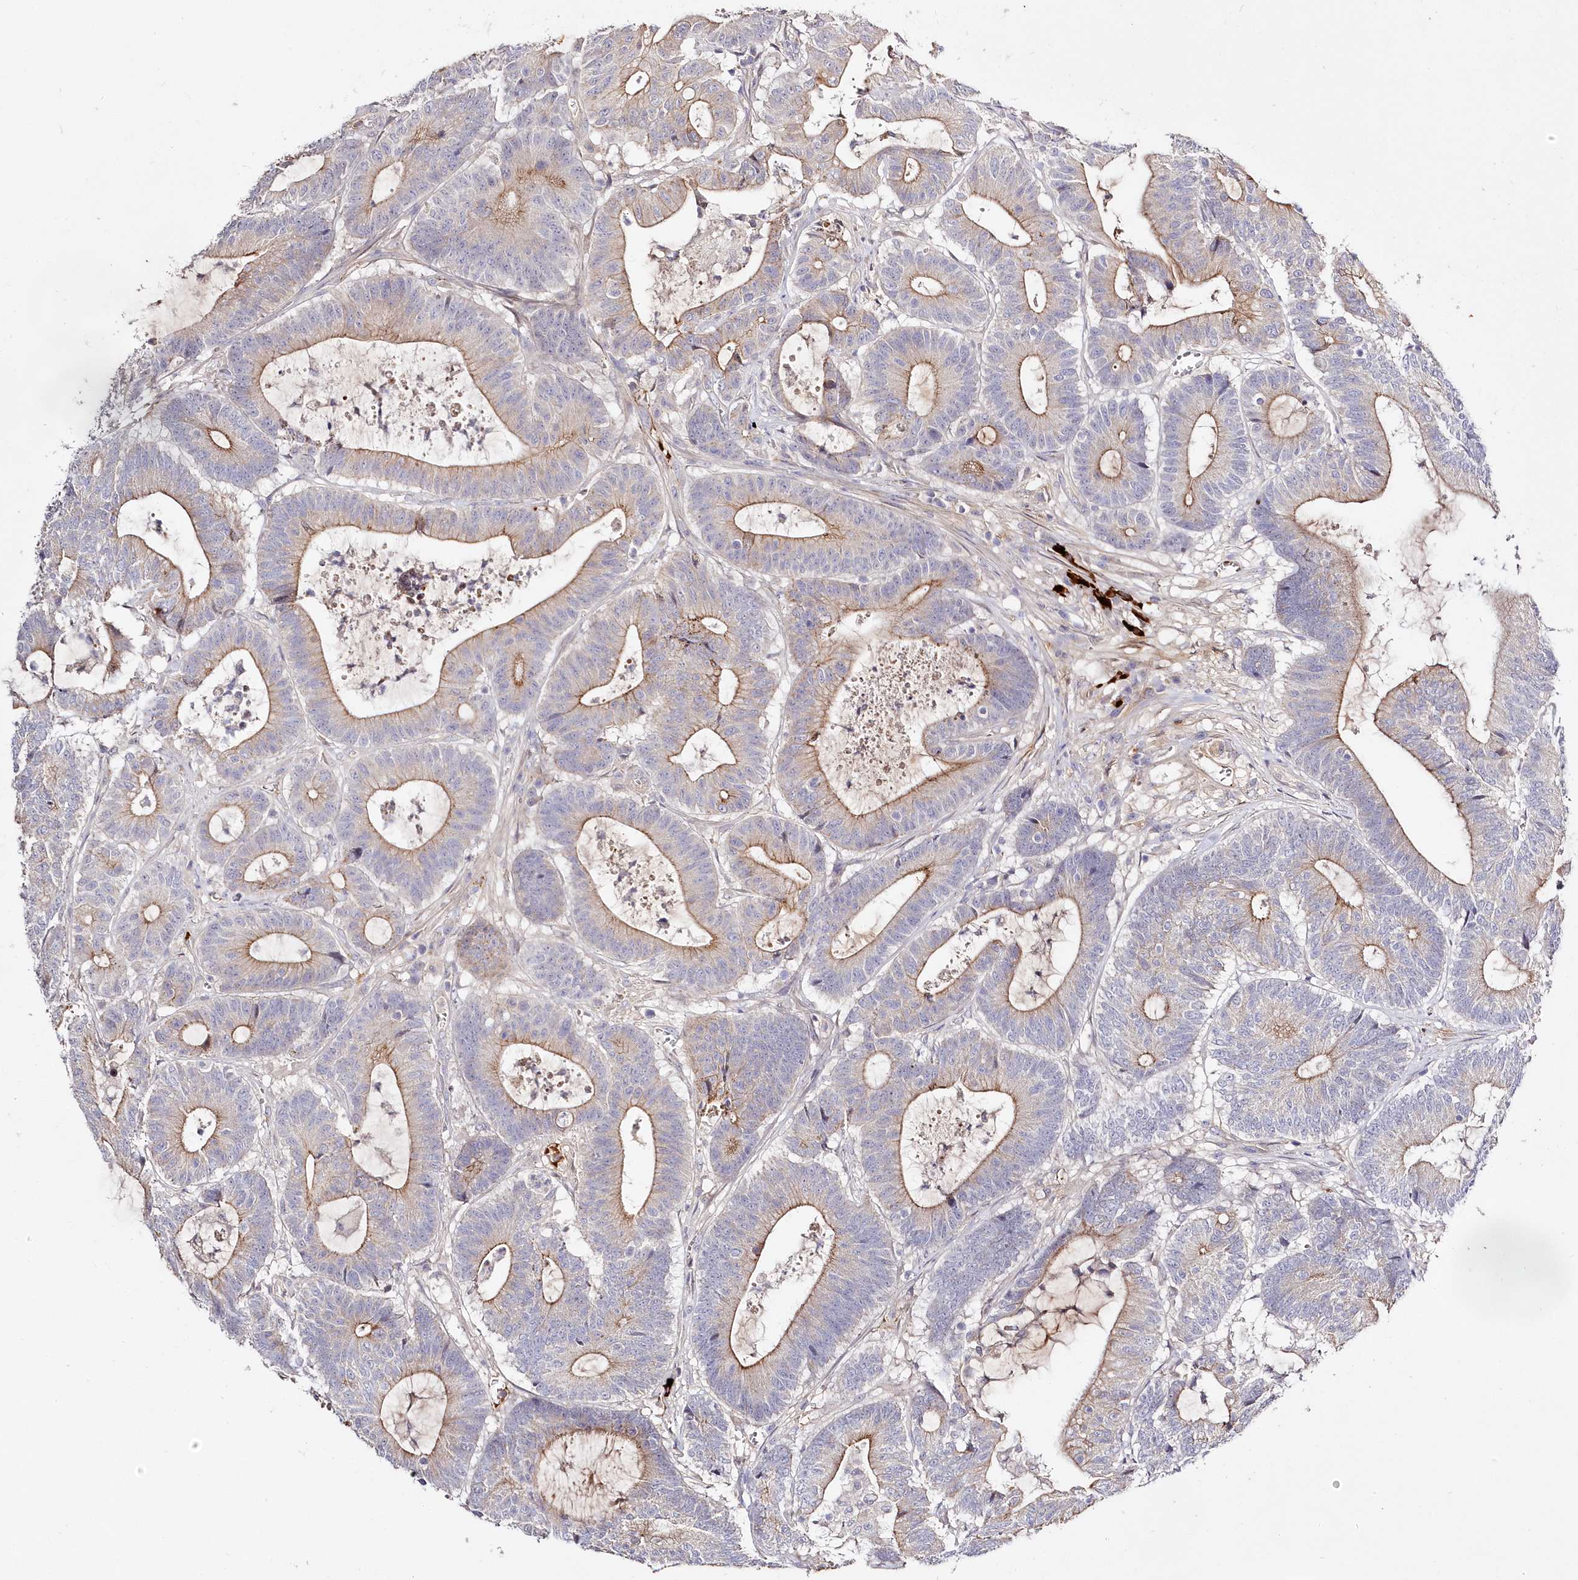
{"staining": {"intensity": "moderate", "quantity": "25%-75%", "location": "cytoplasmic/membranous"}, "tissue": "colorectal cancer", "cell_type": "Tumor cells", "image_type": "cancer", "snomed": [{"axis": "morphology", "description": "Adenocarcinoma, NOS"}, {"axis": "topography", "description": "Colon"}], "caption": "High-power microscopy captured an immunohistochemistry (IHC) histopathology image of colorectal adenocarcinoma, revealing moderate cytoplasmic/membranous positivity in approximately 25%-75% of tumor cells.", "gene": "WBP1L", "patient": {"sex": "female", "age": 84}}